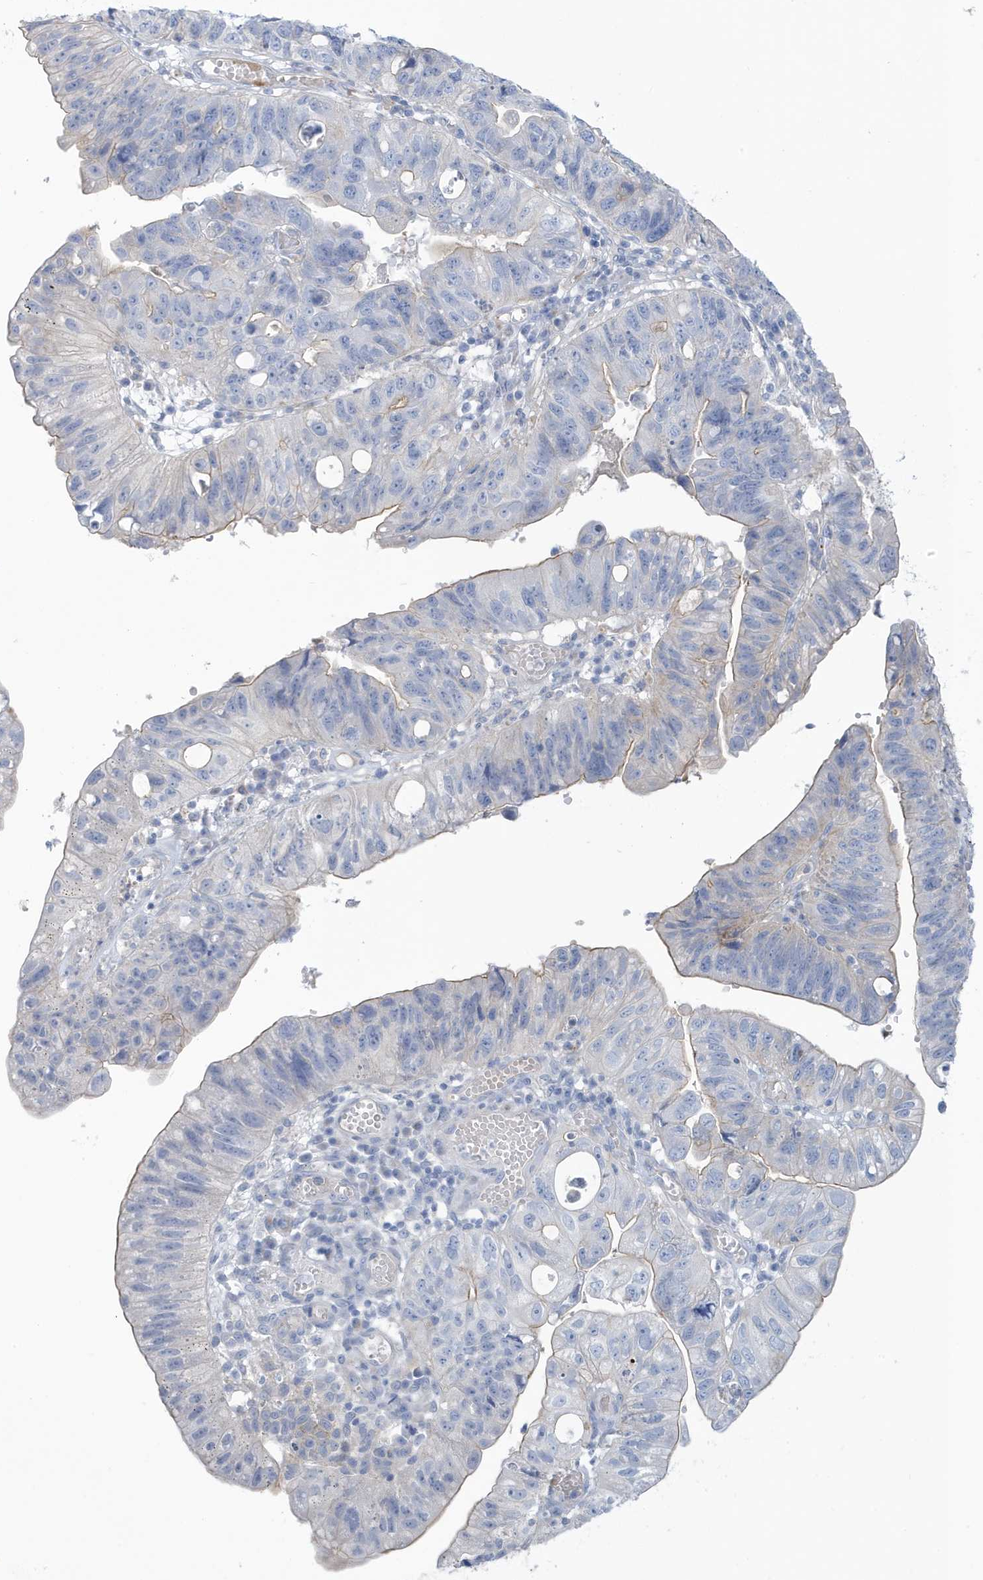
{"staining": {"intensity": "negative", "quantity": "none", "location": "none"}, "tissue": "stomach cancer", "cell_type": "Tumor cells", "image_type": "cancer", "snomed": [{"axis": "morphology", "description": "Adenocarcinoma, NOS"}, {"axis": "topography", "description": "Stomach"}], "caption": "Human adenocarcinoma (stomach) stained for a protein using immunohistochemistry shows no positivity in tumor cells.", "gene": "ATP13A5", "patient": {"sex": "male", "age": 59}}